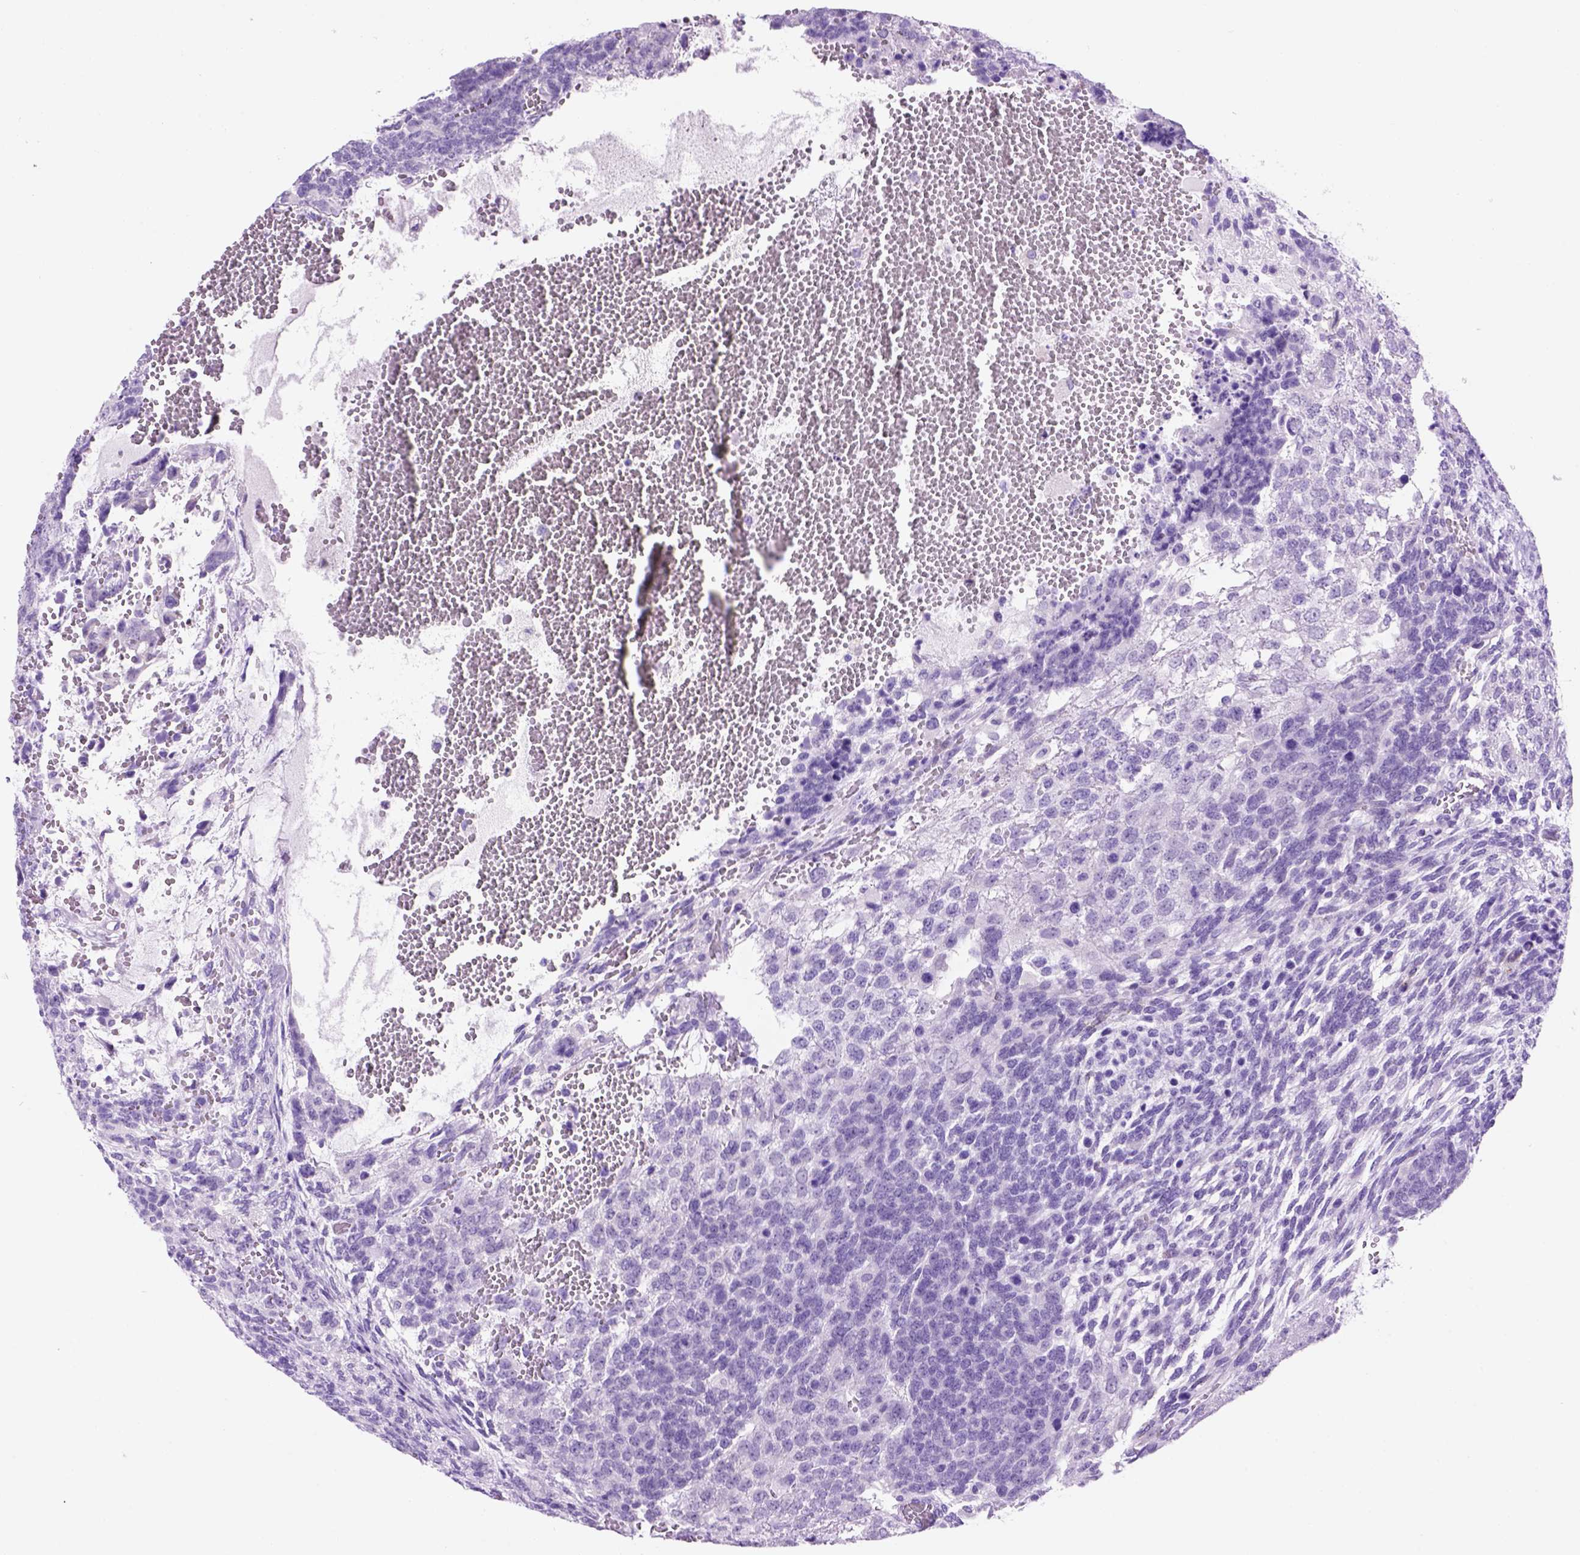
{"staining": {"intensity": "negative", "quantity": "none", "location": "none"}, "tissue": "testis cancer", "cell_type": "Tumor cells", "image_type": "cancer", "snomed": [{"axis": "morphology", "description": "Normal tissue, NOS"}, {"axis": "morphology", "description": "Carcinoma, Embryonal, NOS"}, {"axis": "topography", "description": "Testis"}, {"axis": "topography", "description": "Epididymis"}], "caption": "Immunohistochemistry photomicrograph of neoplastic tissue: human testis cancer stained with DAB shows no significant protein staining in tumor cells. The staining was performed using DAB (3,3'-diaminobenzidine) to visualize the protein expression in brown, while the nuclei were stained in blue with hematoxylin (Magnification: 20x).", "gene": "HHIPL2", "patient": {"sex": "male", "age": 23}}